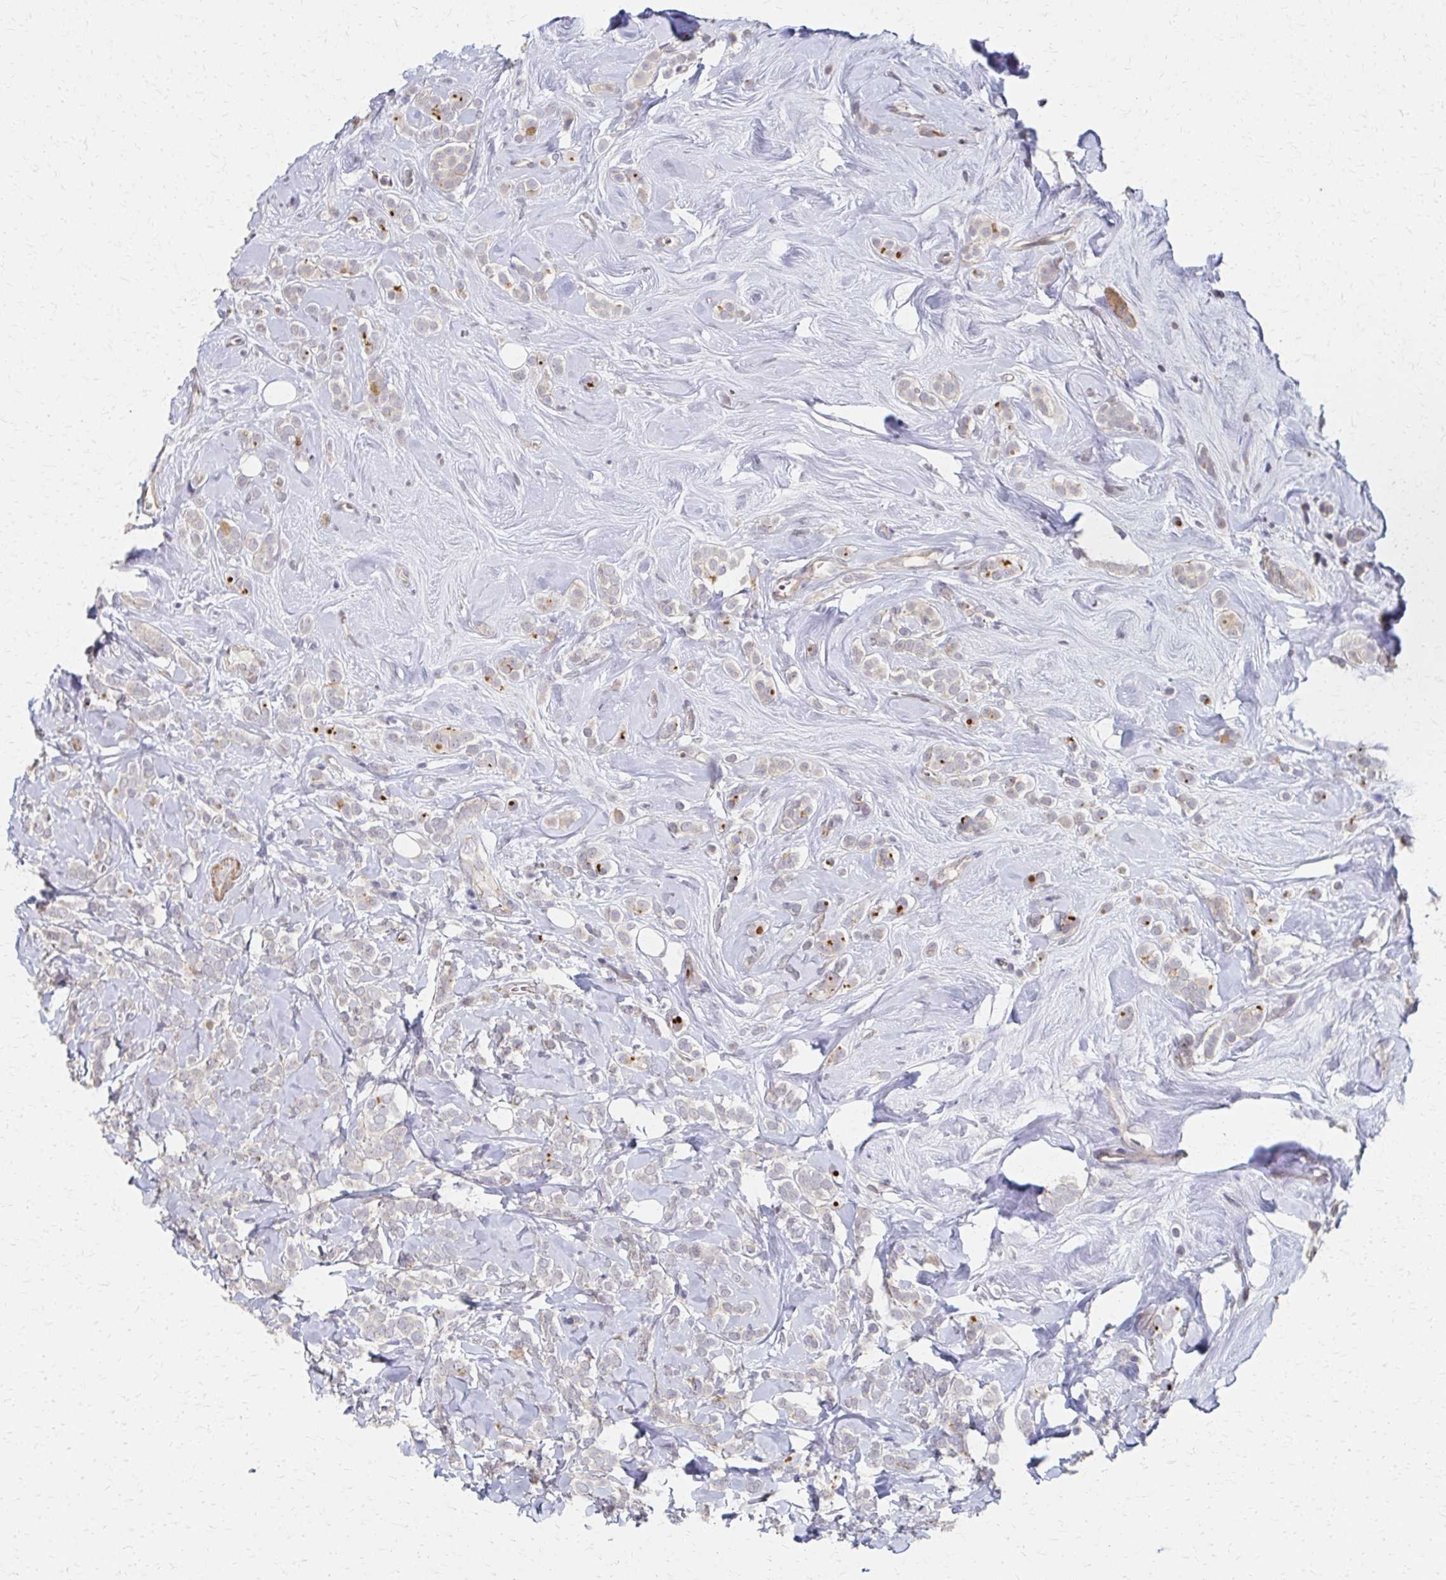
{"staining": {"intensity": "negative", "quantity": "none", "location": "none"}, "tissue": "breast cancer", "cell_type": "Tumor cells", "image_type": "cancer", "snomed": [{"axis": "morphology", "description": "Lobular carcinoma"}, {"axis": "topography", "description": "Breast"}], "caption": "Image shows no significant protein expression in tumor cells of breast lobular carcinoma. (Stains: DAB immunohistochemistry (IHC) with hematoxylin counter stain, Microscopy: brightfield microscopy at high magnification).", "gene": "EOLA2", "patient": {"sex": "female", "age": 49}}